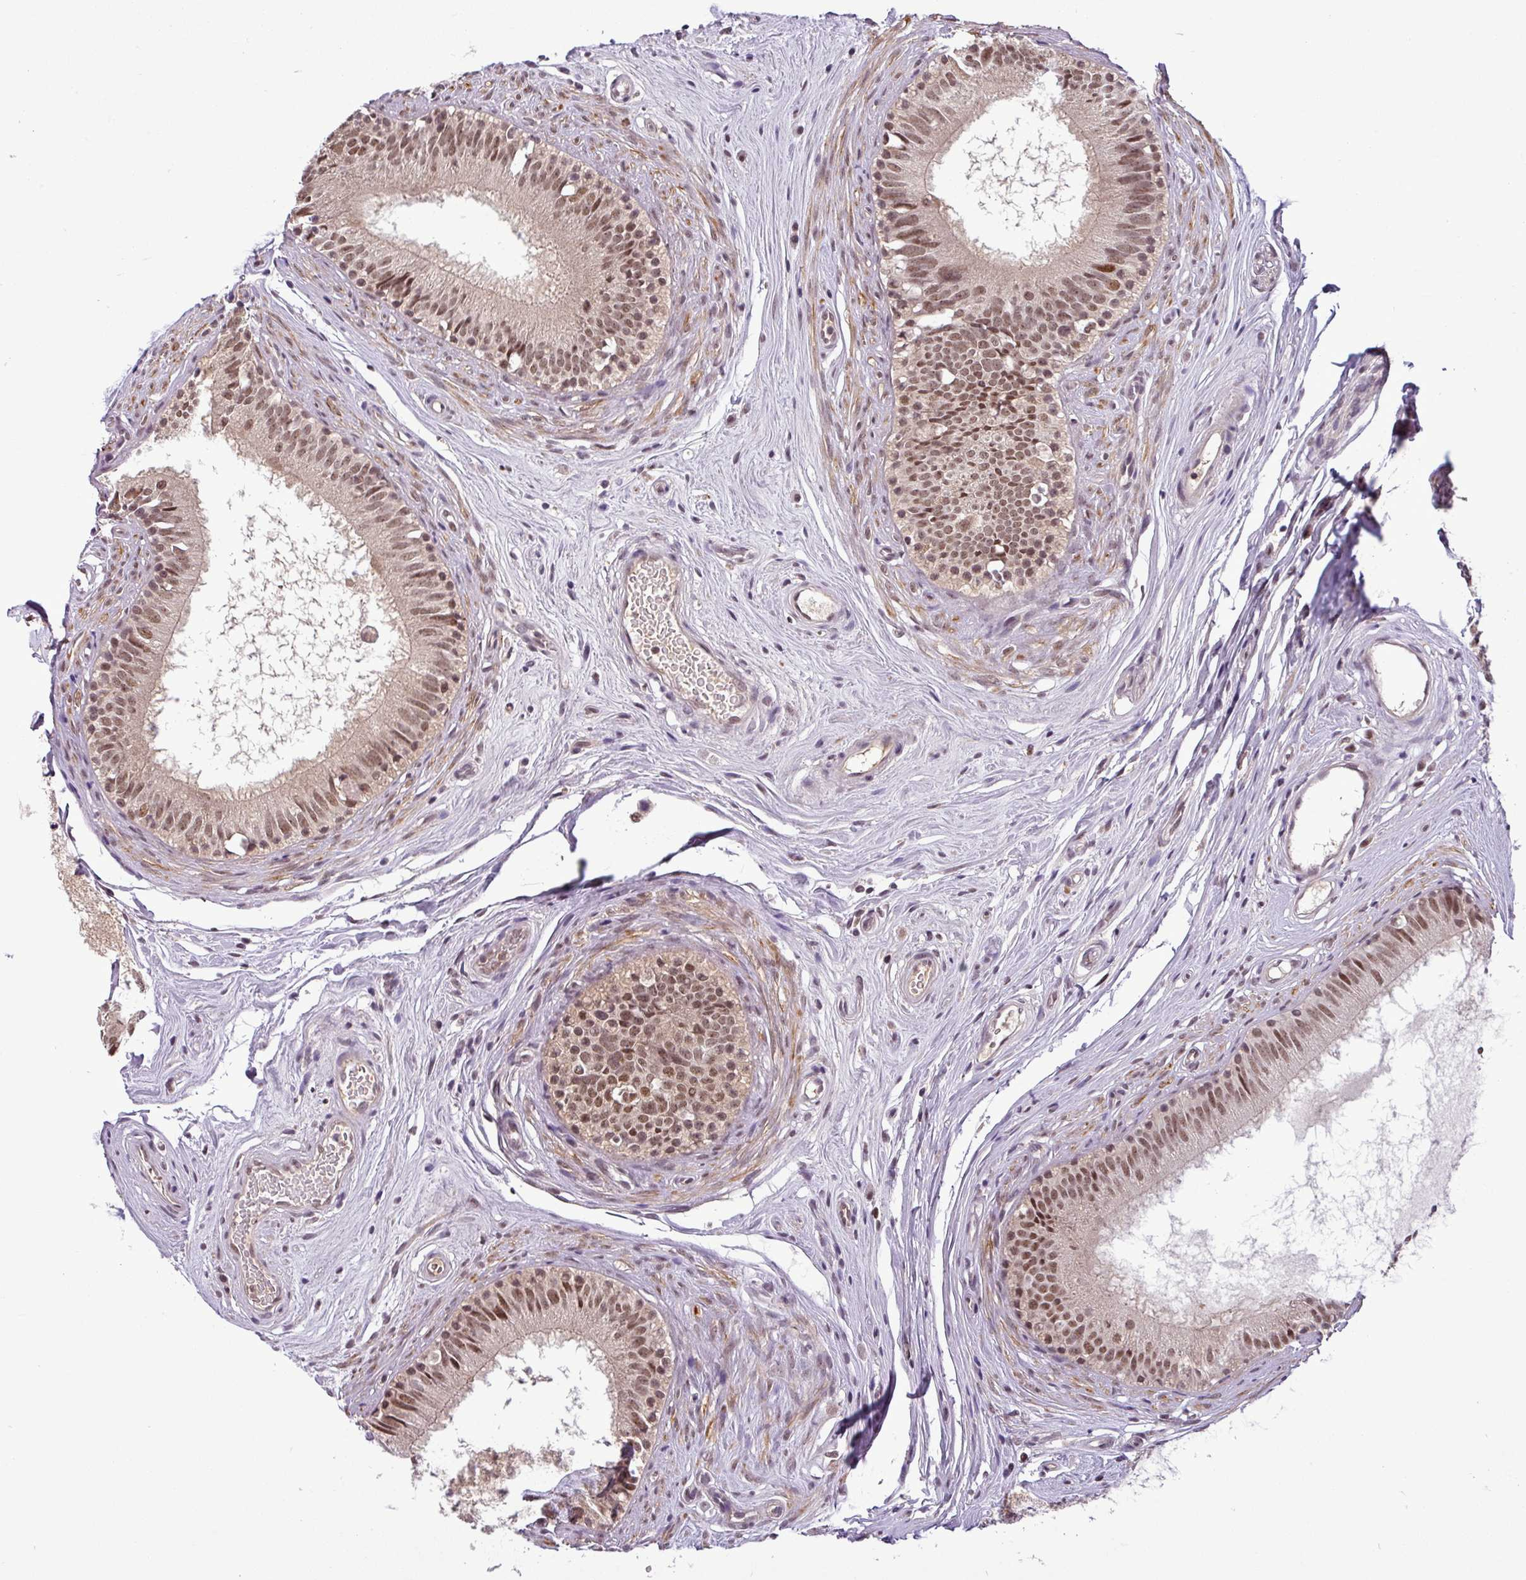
{"staining": {"intensity": "moderate", "quantity": ">75%", "location": "nuclear"}, "tissue": "epididymis", "cell_type": "Glandular cells", "image_type": "normal", "snomed": [{"axis": "morphology", "description": "Normal tissue, NOS"}, {"axis": "topography", "description": "Epididymis"}], "caption": "Protein staining of unremarkable epididymis reveals moderate nuclear staining in about >75% of glandular cells.", "gene": "MFHAS1", "patient": {"sex": "male", "age": 74}}